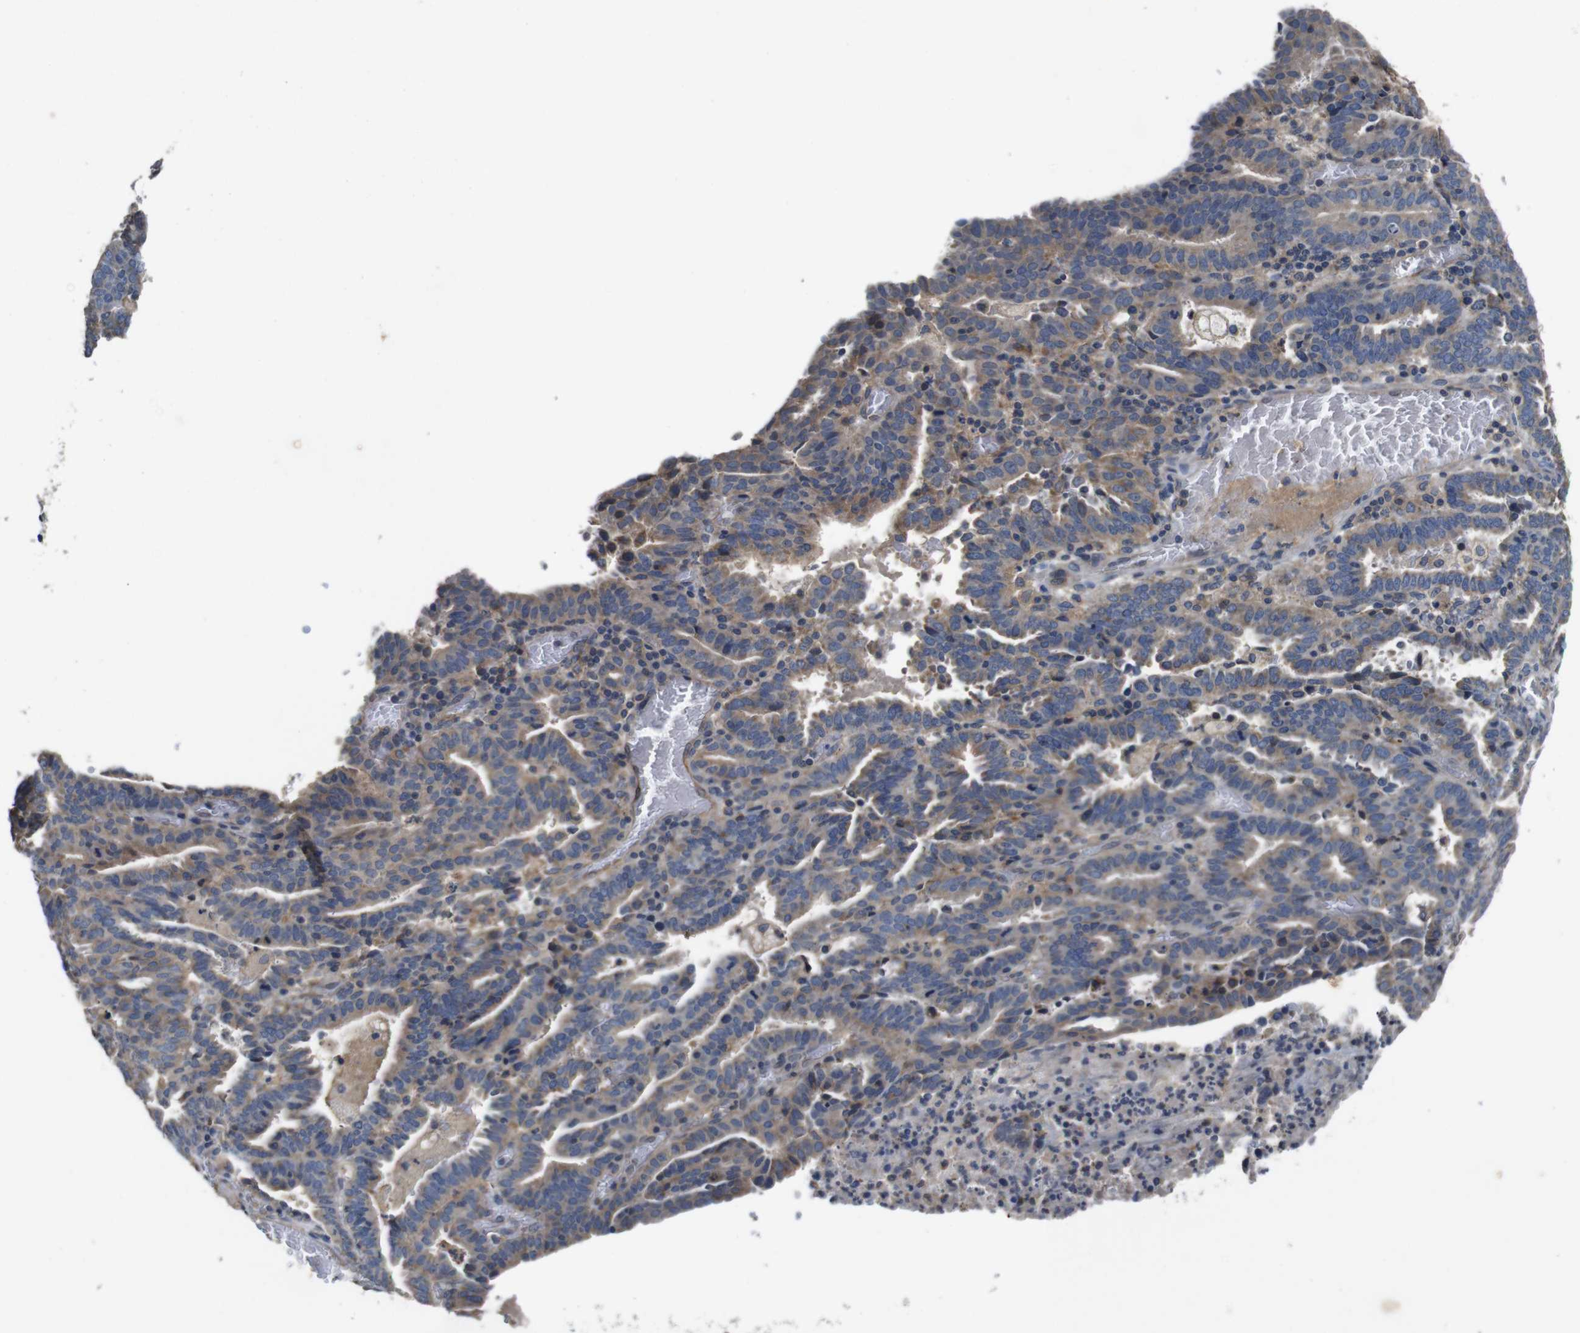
{"staining": {"intensity": "moderate", "quantity": "25%-75%", "location": "cytoplasmic/membranous"}, "tissue": "endometrial cancer", "cell_type": "Tumor cells", "image_type": "cancer", "snomed": [{"axis": "morphology", "description": "Adenocarcinoma, NOS"}, {"axis": "topography", "description": "Uterus"}], "caption": "Endometrial adenocarcinoma stained with a protein marker demonstrates moderate staining in tumor cells.", "gene": "GLIPR1", "patient": {"sex": "female", "age": 83}}